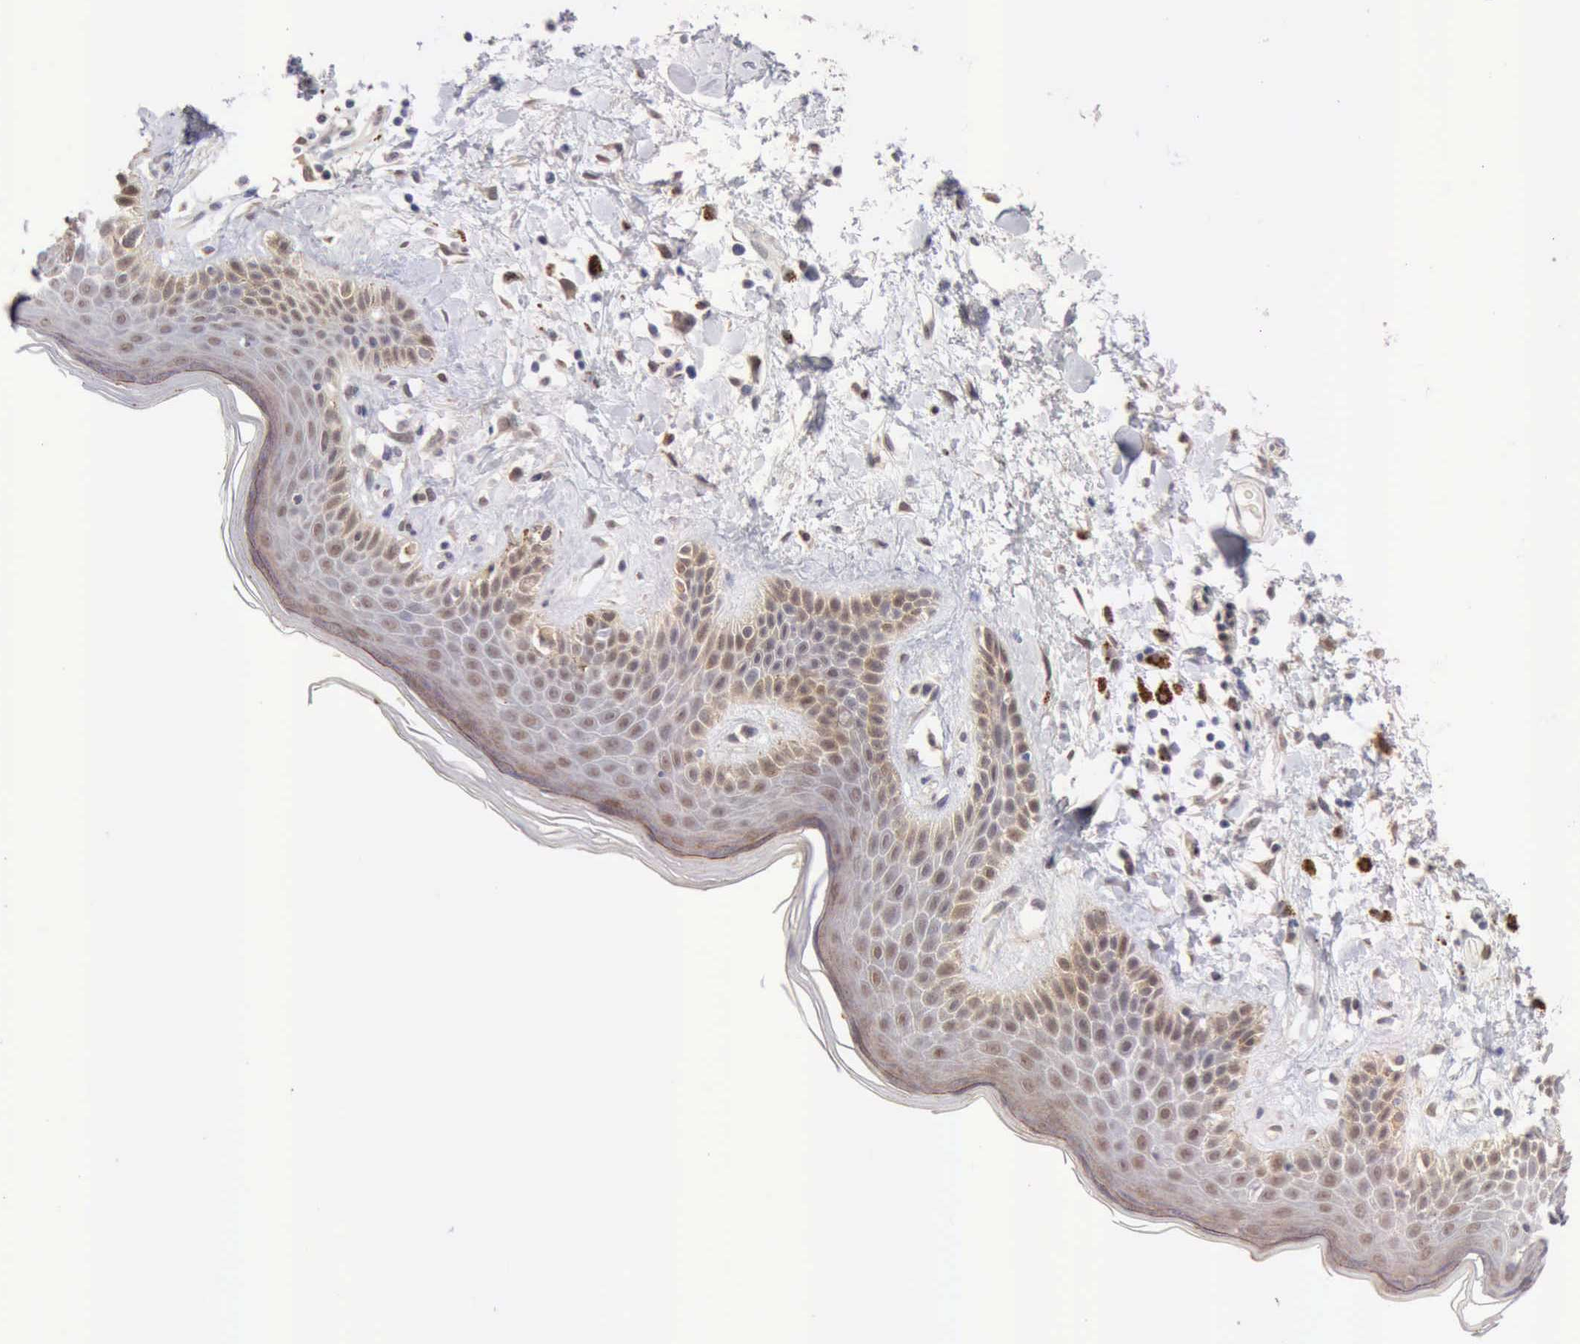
{"staining": {"intensity": "weak", "quantity": "25%-75%", "location": "cytoplasmic/membranous"}, "tissue": "skin", "cell_type": "Epidermal cells", "image_type": "normal", "snomed": [{"axis": "morphology", "description": "Normal tissue, NOS"}, {"axis": "topography", "description": "Anal"}], "caption": "Immunohistochemistry (IHC) staining of benign skin, which displays low levels of weak cytoplasmic/membranous expression in about 25%-75% of epidermal cells indicating weak cytoplasmic/membranous protein staining. The staining was performed using DAB (3,3'-diaminobenzidine) (brown) for protein detection and nuclei were counterstained in hematoxylin (blue).", "gene": "PTGR2", "patient": {"sex": "female", "age": 78}}